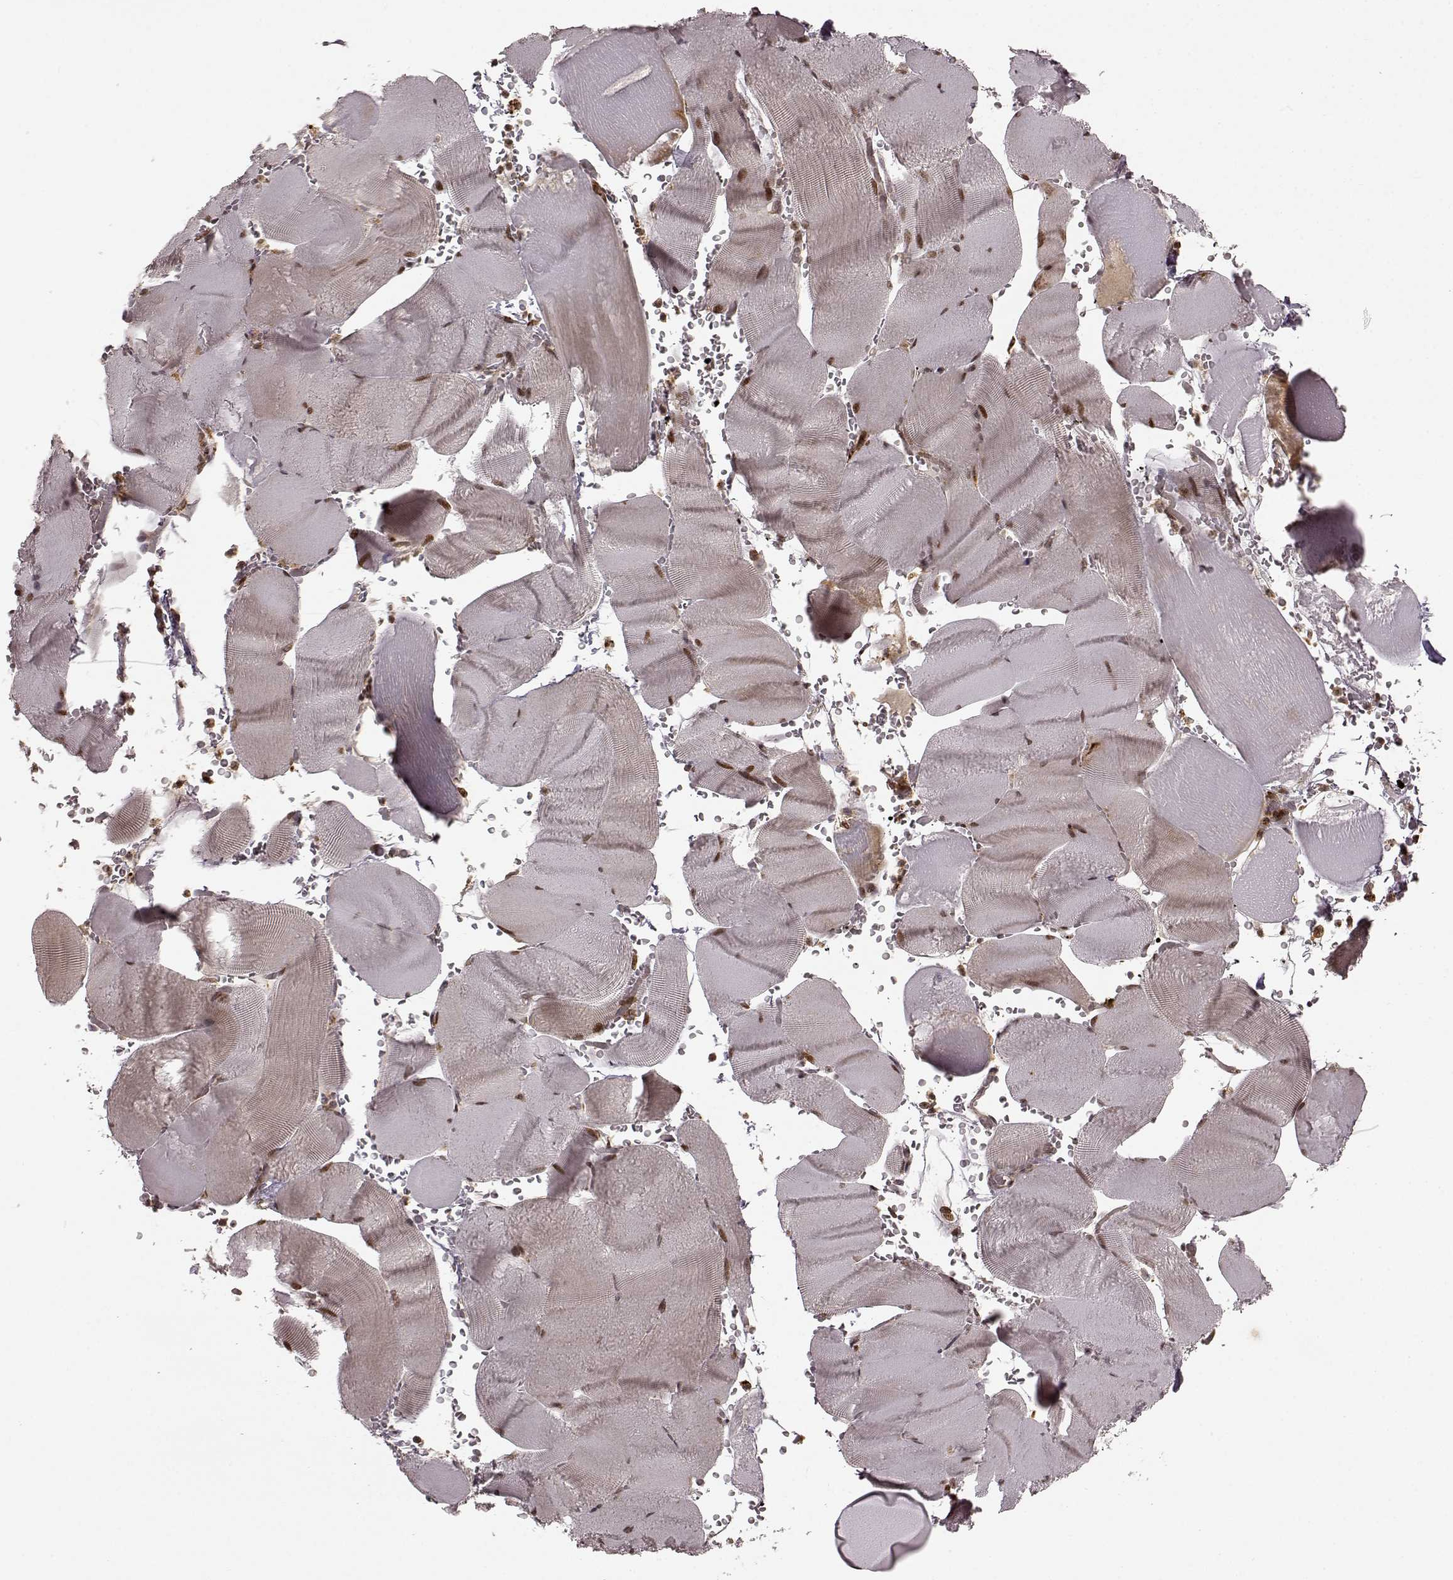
{"staining": {"intensity": "moderate", "quantity": "<25%", "location": "nuclear"}, "tissue": "skeletal muscle", "cell_type": "Myocytes", "image_type": "normal", "snomed": [{"axis": "morphology", "description": "Normal tissue, NOS"}, {"axis": "topography", "description": "Skeletal muscle"}], "caption": "Approximately <25% of myocytes in normal human skeletal muscle reveal moderate nuclear protein expression as visualized by brown immunohistochemical staining.", "gene": "SLC12A9", "patient": {"sex": "male", "age": 56}}